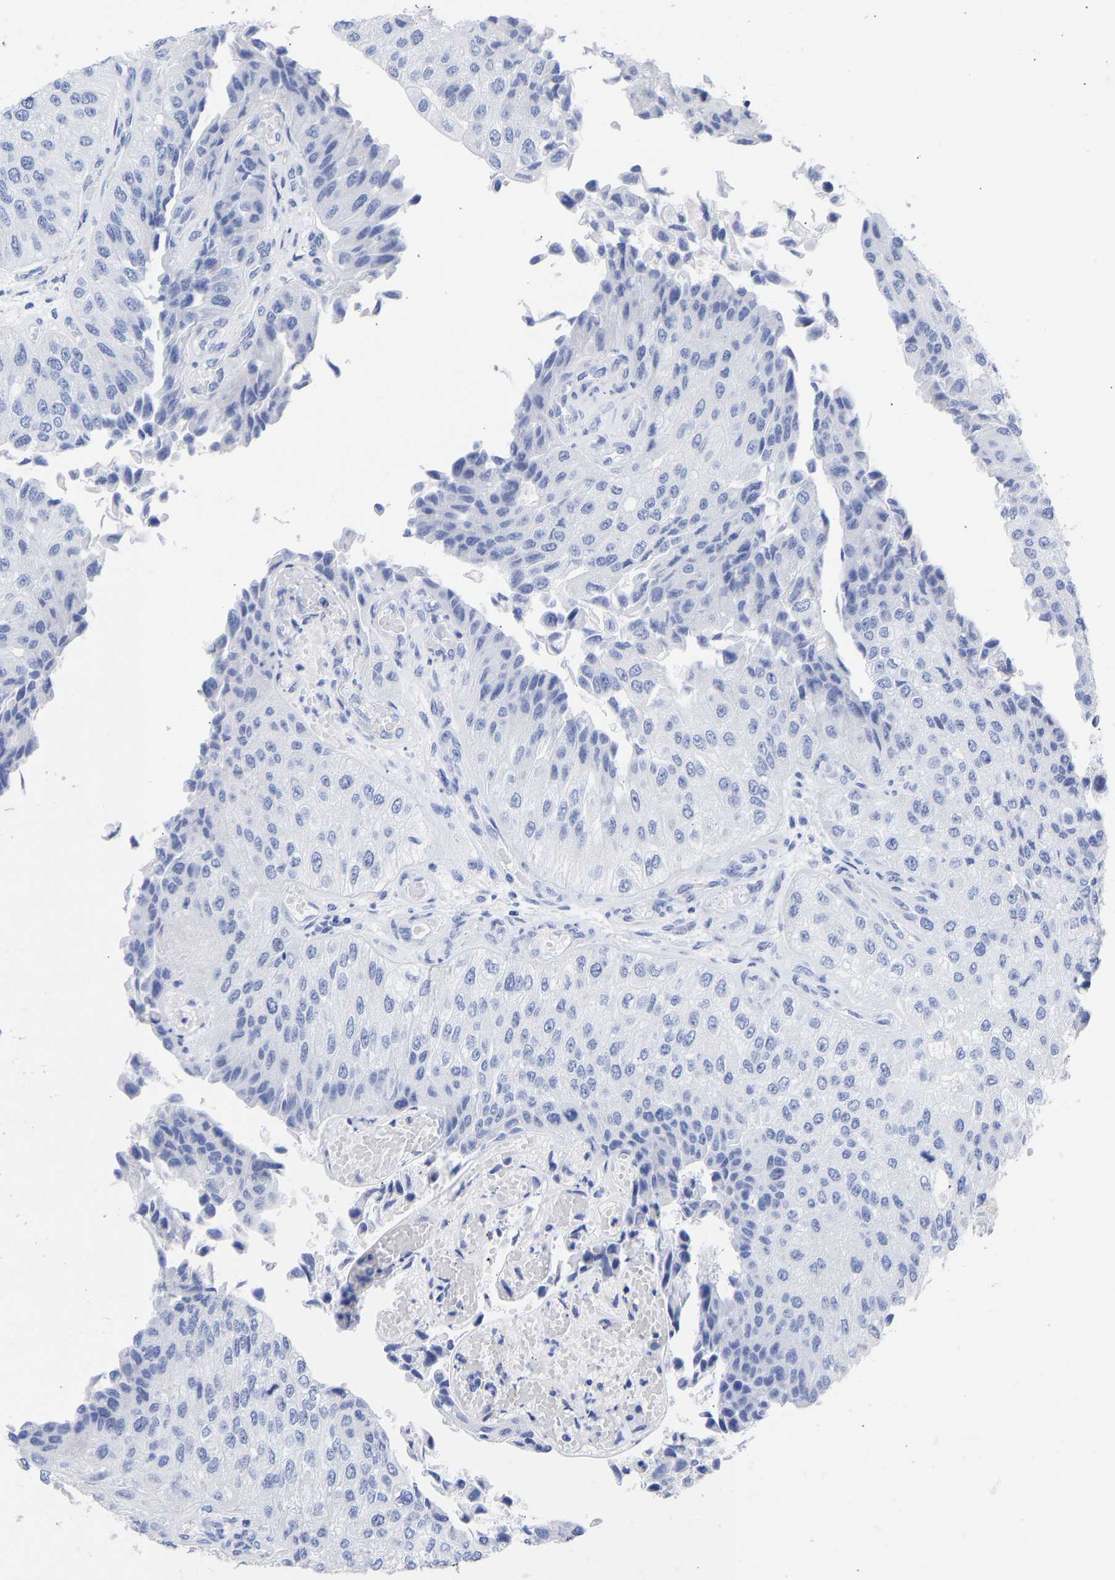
{"staining": {"intensity": "negative", "quantity": "none", "location": "none"}, "tissue": "urothelial cancer", "cell_type": "Tumor cells", "image_type": "cancer", "snomed": [{"axis": "morphology", "description": "Urothelial carcinoma, High grade"}, {"axis": "topography", "description": "Kidney"}, {"axis": "topography", "description": "Urinary bladder"}], "caption": "A photomicrograph of high-grade urothelial carcinoma stained for a protein exhibits no brown staining in tumor cells. The staining is performed using DAB brown chromogen with nuclei counter-stained in using hematoxylin.", "gene": "KRT1", "patient": {"sex": "male", "age": 77}}